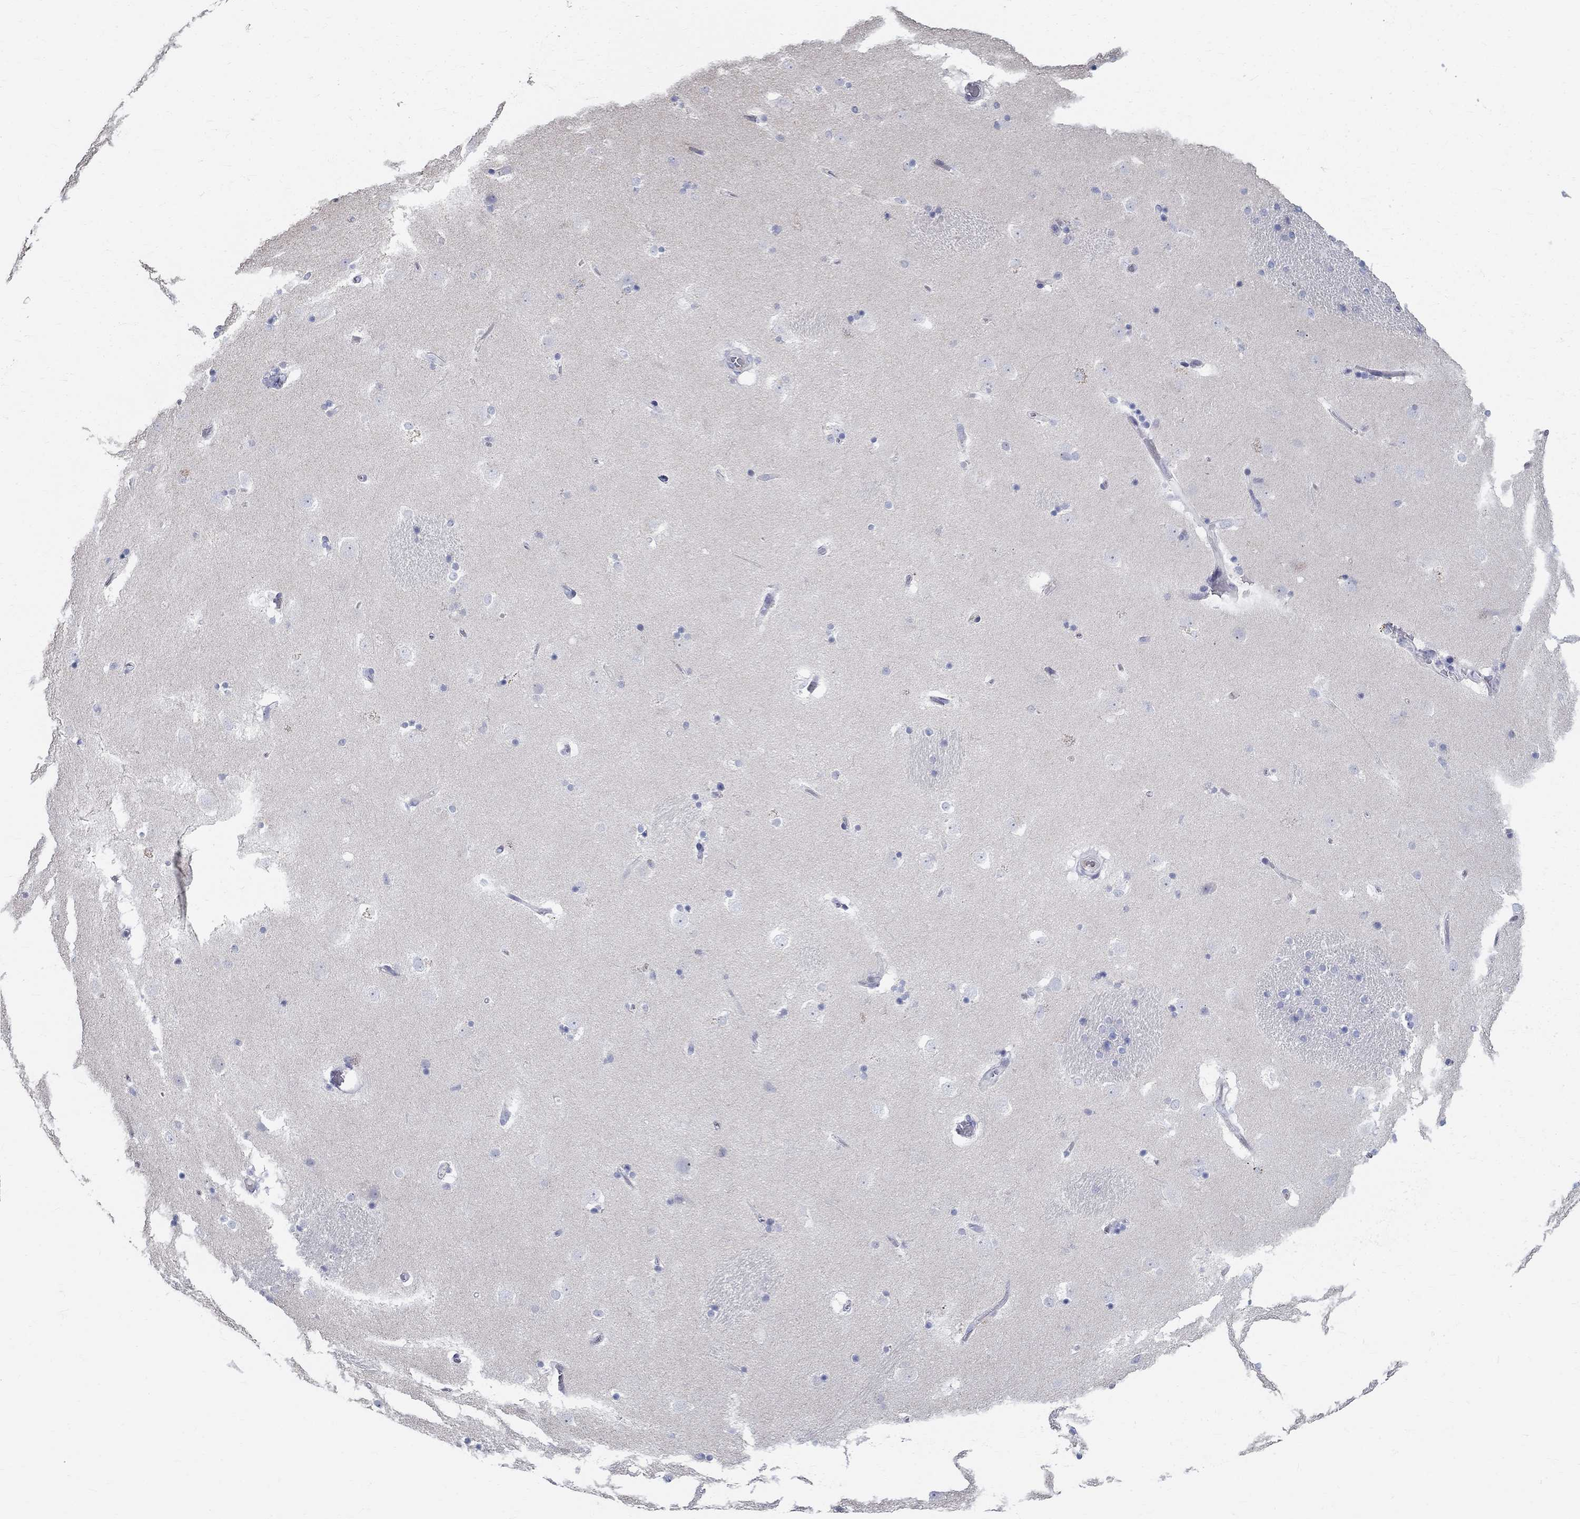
{"staining": {"intensity": "negative", "quantity": "none", "location": "none"}, "tissue": "caudate", "cell_type": "Glial cells", "image_type": "normal", "snomed": [{"axis": "morphology", "description": "Normal tissue, NOS"}, {"axis": "topography", "description": "Lateral ventricle wall"}], "caption": "This is an IHC histopathology image of unremarkable caudate. There is no expression in glial cells.", "gene": "ENSG00000290147", "patient": {"sex": "male", "age": 51}}